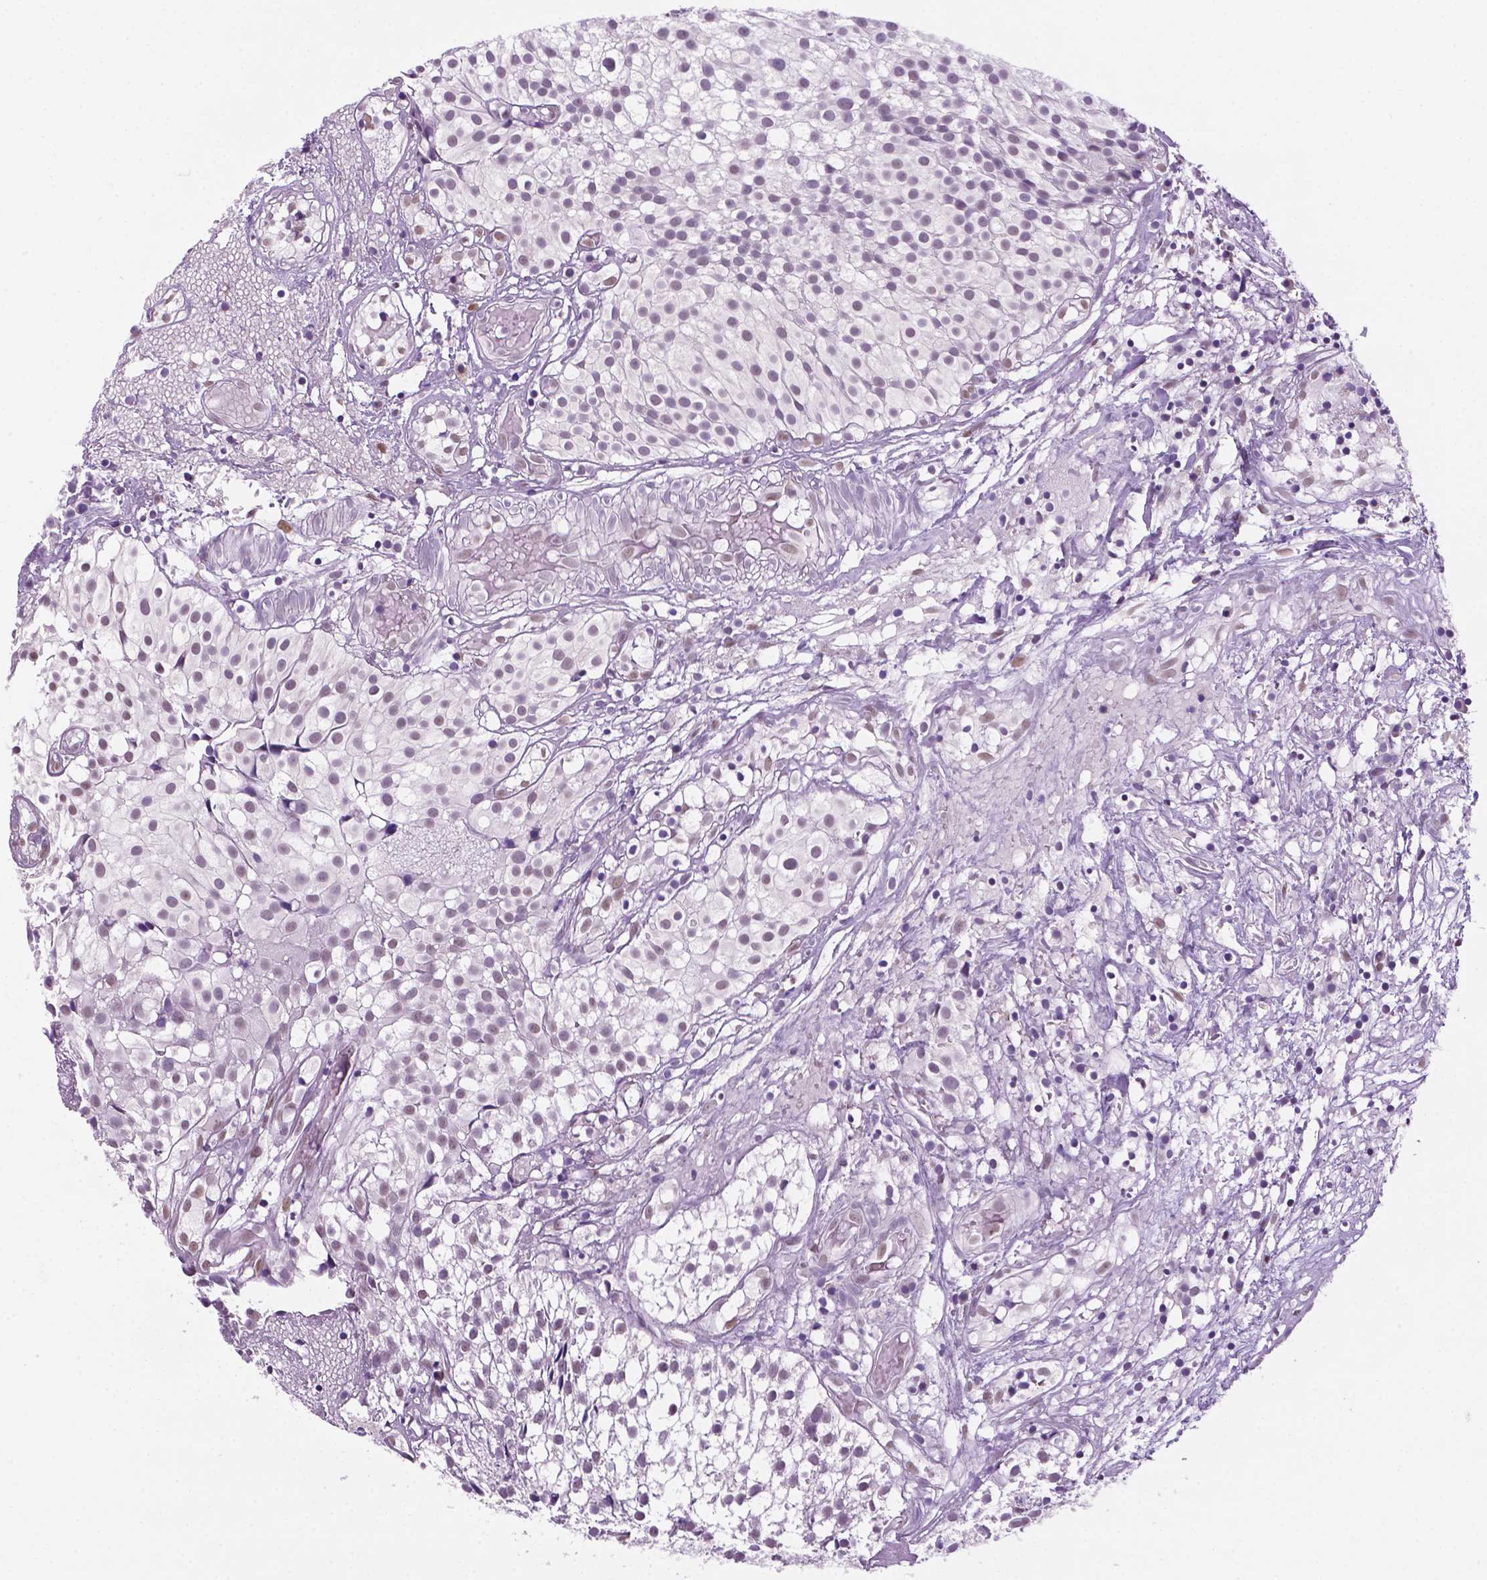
{"staining": {"intensity": "weak", "quantity": "<25%", "location": "nuclear"}, "tissue": "urothelial cancer", "cell_type": "Tumor cells", "image_type": "cancer", "snomed": [{"axis": "morphology", "description": "Urothelial carcinoma, Low grade"}, {"axis": "topography", "description": "Urinary bladder"}], "caption": "Urothelial cancer stained for a protein using immunohistochemistry demonstrates no expression tumor cells.", "gene": "C18orf21", "patient": {"sex": "male", "age": 79}}